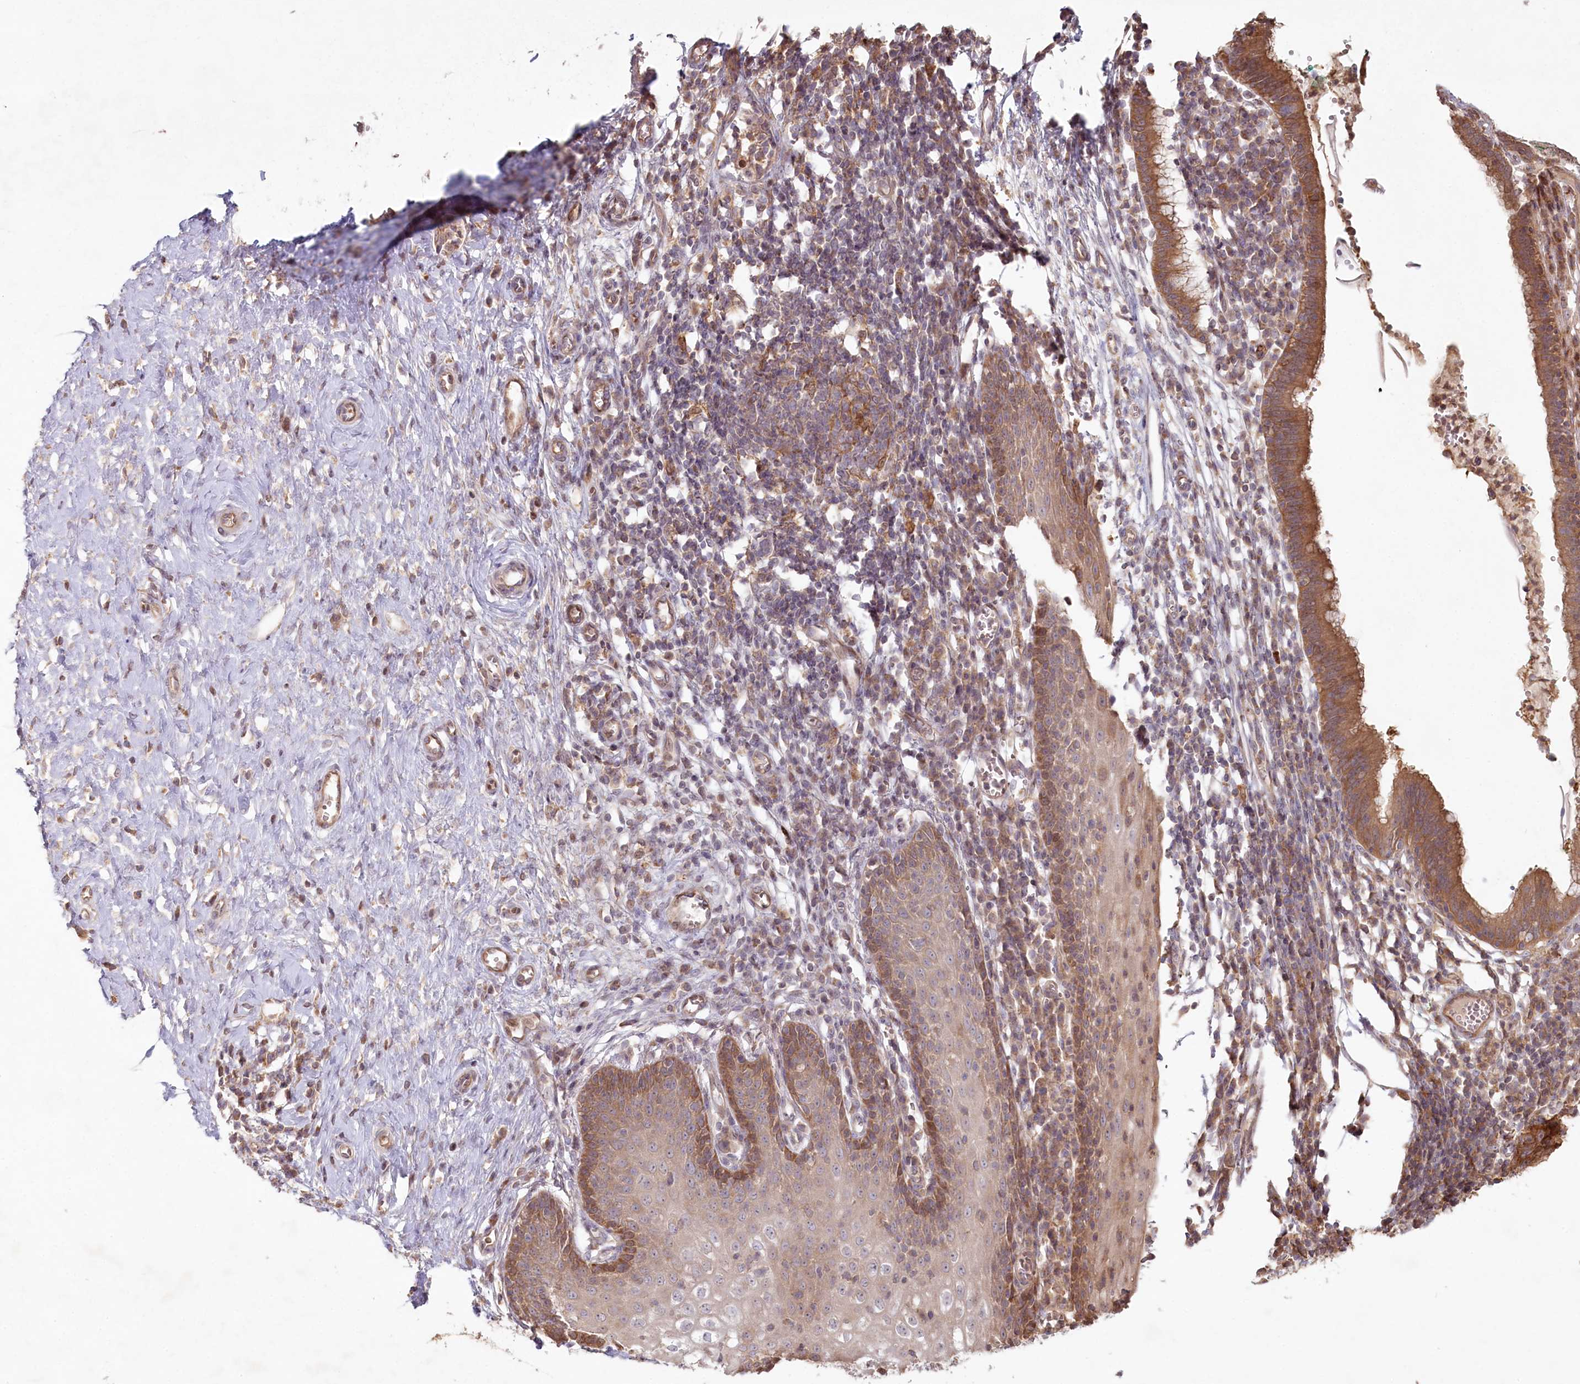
{"staining": {"intensity": "moderate", "quantity": ">75%", "location": "cytoplasmic/membranous"}, "tissue": "cervix", "cell_type": "Glandular cells", "image_type": "normal", "snomed": [{"axis": "morphology", "description": "Normal tissue, NOS"}, {"axis": "morphology", "description": "Adenocarcinoma, NOS"}, {"axis": "topography", "description": "Cervix"}], "caption": "Immunohistochemistry (IHC) photomicrograph of benign cervix stained for a protein (brown), which displays medium levels of moderate cytoplasmic/membranous staining in about >75% of glandular cells.", "gene": "HAL", "patient": {"sex": "female", "age": 29}}